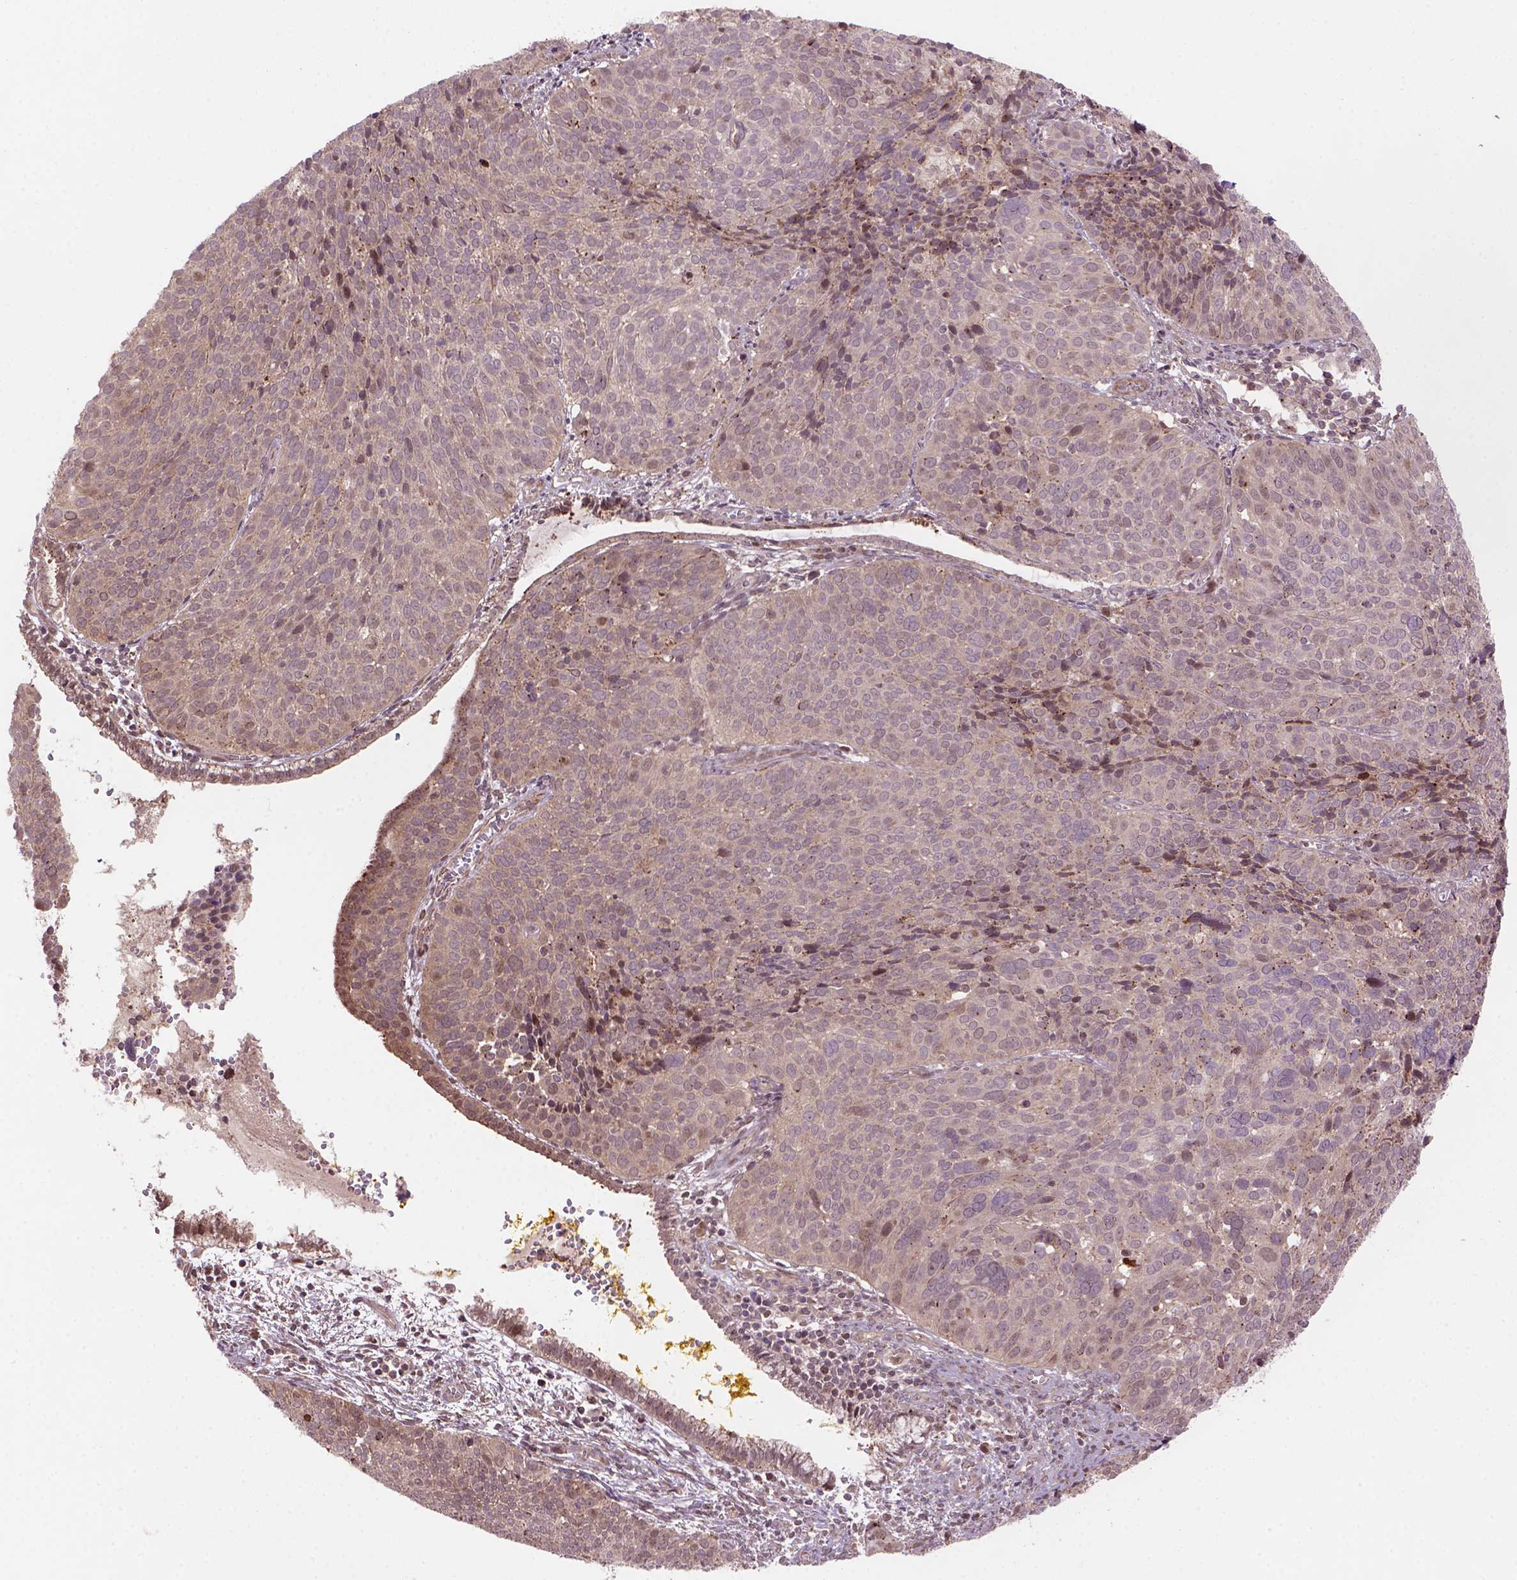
{"staining": {"intensity": "weak", "quantity": ">75%", "location": "cytoplasmic/membranous,nuclear"}, "tissue": "cervical cancer", "cell_type": "Tumor cells", "image_type": "cancer", "snomed": [{"axis": "morphology", "description": "Squamous cell carcinoma, NOS"}, {"axis": "topography", "description": "Cervix"}], "caption": "Immunohistochemistry micrograph of neoplastic tissue: human cervical cancer (squamous cell carcinoma) stained using immunohistochemistry shows low levels of weak protein expression localized specifically in the cytoplasmic/membranous and nuclear of tumor cells, appearing as a cytoplasmic/membranous and nuclear brown color.", "gene": "PSMD11", "patient": {"sex": "female", "age": 39}}